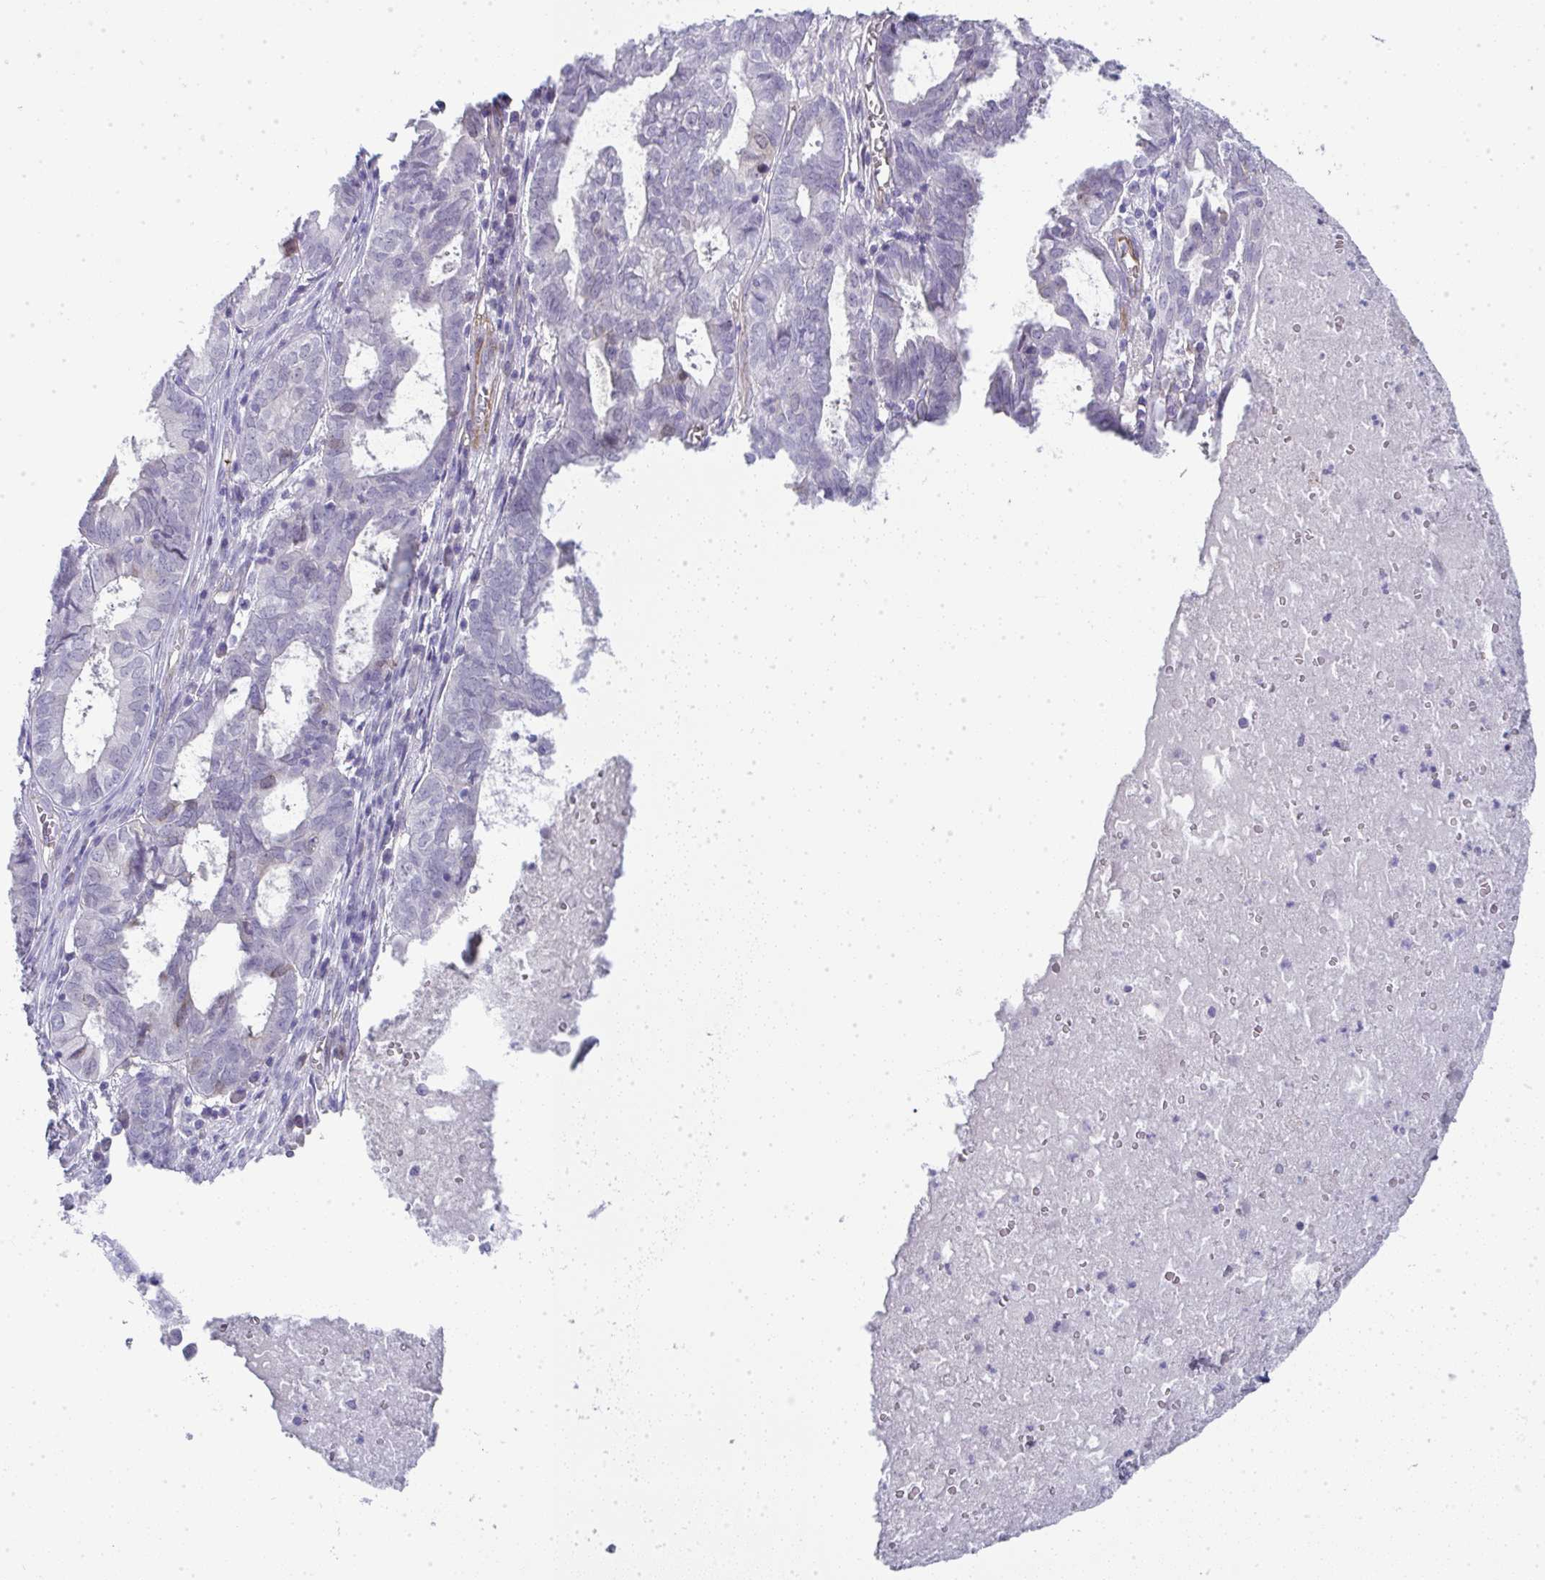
{"staining": {"intensity": "negative", "quantity": "none", "location": "none"}, "tissue": "ovarian cancer", "cell_type": "Tumor cells", "image_type": "cancer", "snomed": [{"axis": "morphology", "description": "Carcinoma, endometroid"}, {"axis": "topography", "description": "Ovary"}], "caption": "High power microscopy micrograph of an immunohistochemistry micrograph of ovarian endometroid carcinoma, revealing no significant expression in tumor cells.", "gene": "UBE2S", "patient": {"sex": "female", "age": 64}}